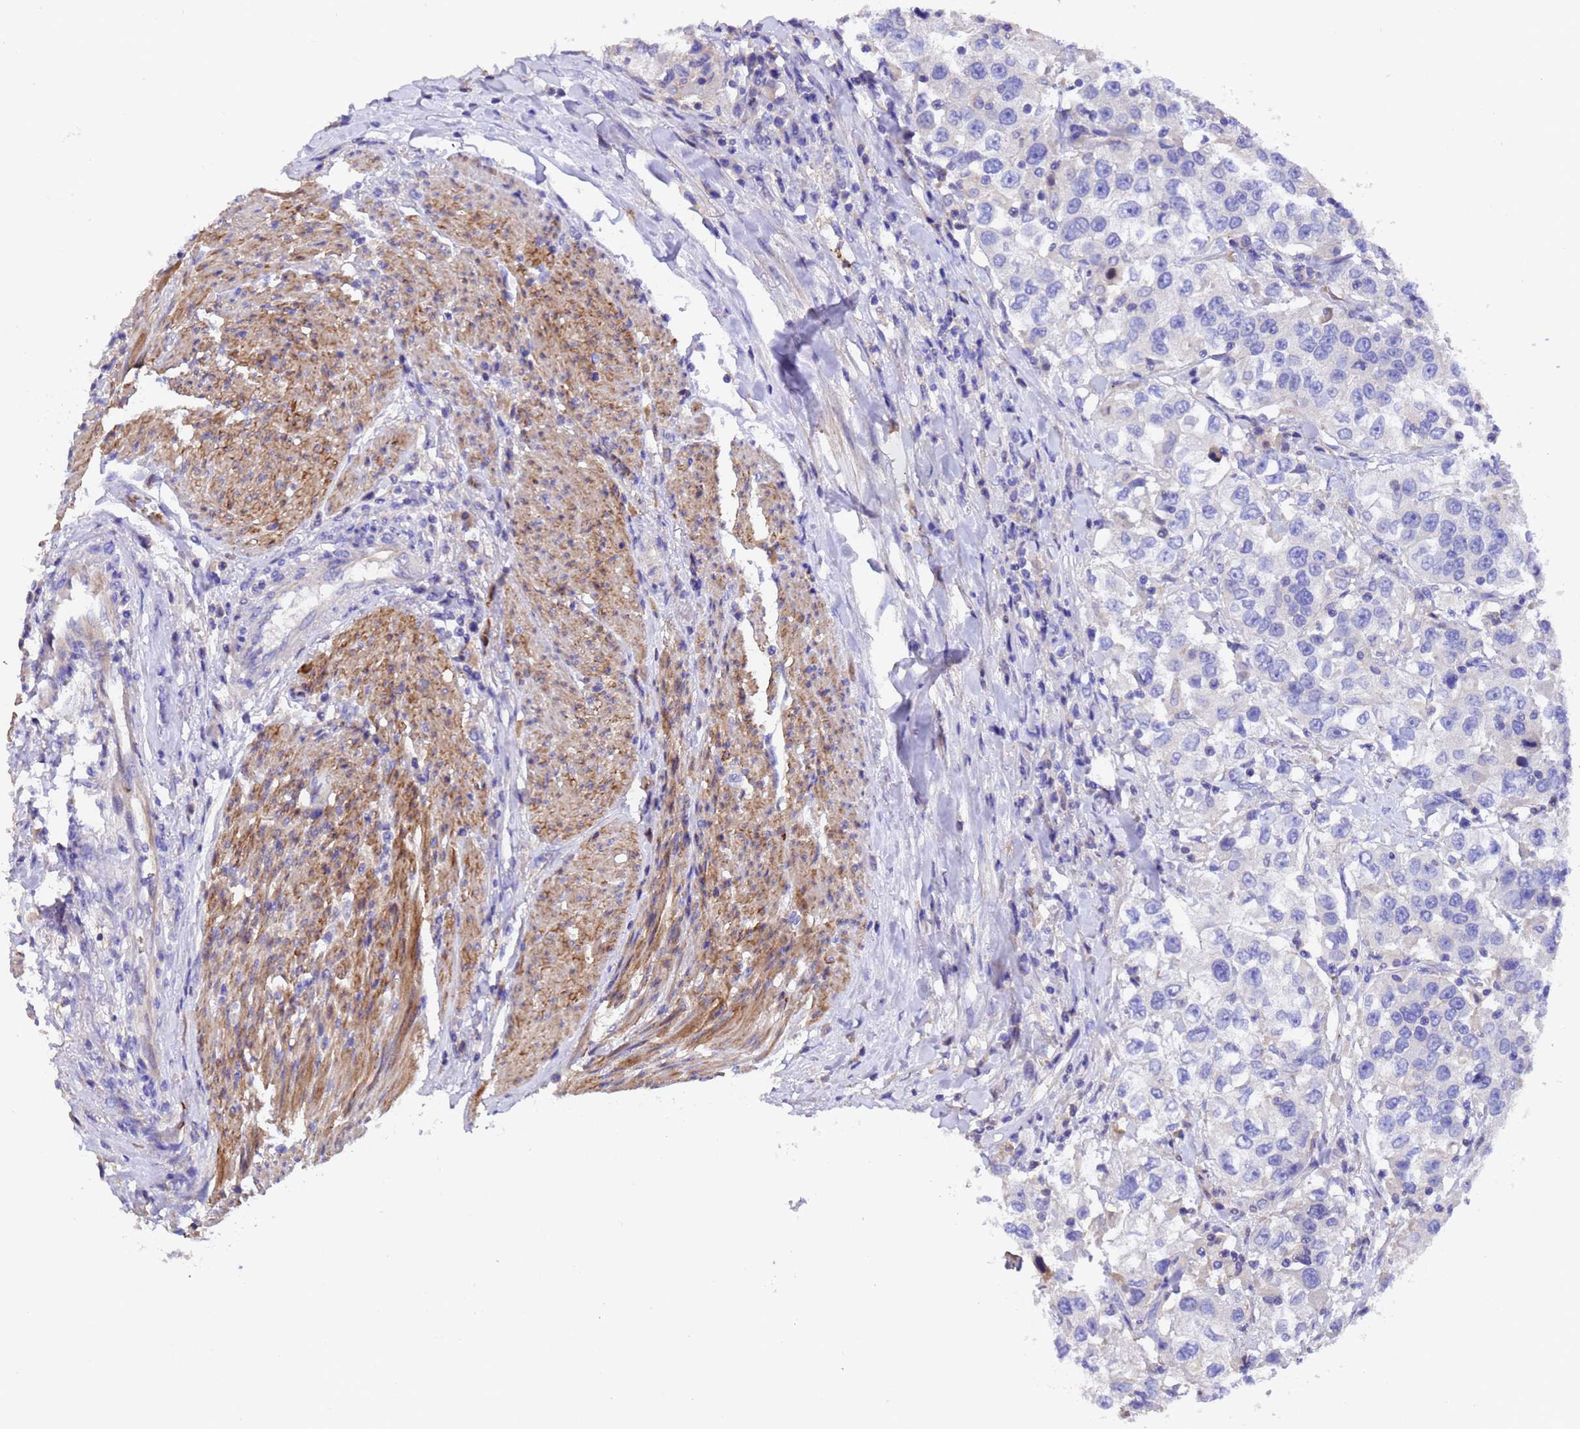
{"staining": {"intensity": "negative", "quantity": "none", "location": "none"}, "tissue": "urothelial cancer", "cell_type": "Tumor cells", "image_type": "cancer", "snomed": [{"axis": "morphology", "description": "Urothelial carcinoma, High grade"}, {"axis": "topography", "description": "Urinary bladder"}], "caption": "Immunohistochemistry image of human urothelial cancer stained for a protein (brown), which demonstrates no expression in tumor cells. The staining was performed using DAB (3,3'-diaminobenzidine) to visualize the protein expression in brown, while the nuclei were stained in blue with hematoxylin (Magnification: 20x).", "gene": "ELP6", "patient": {"sex": "female", "age": 80}}